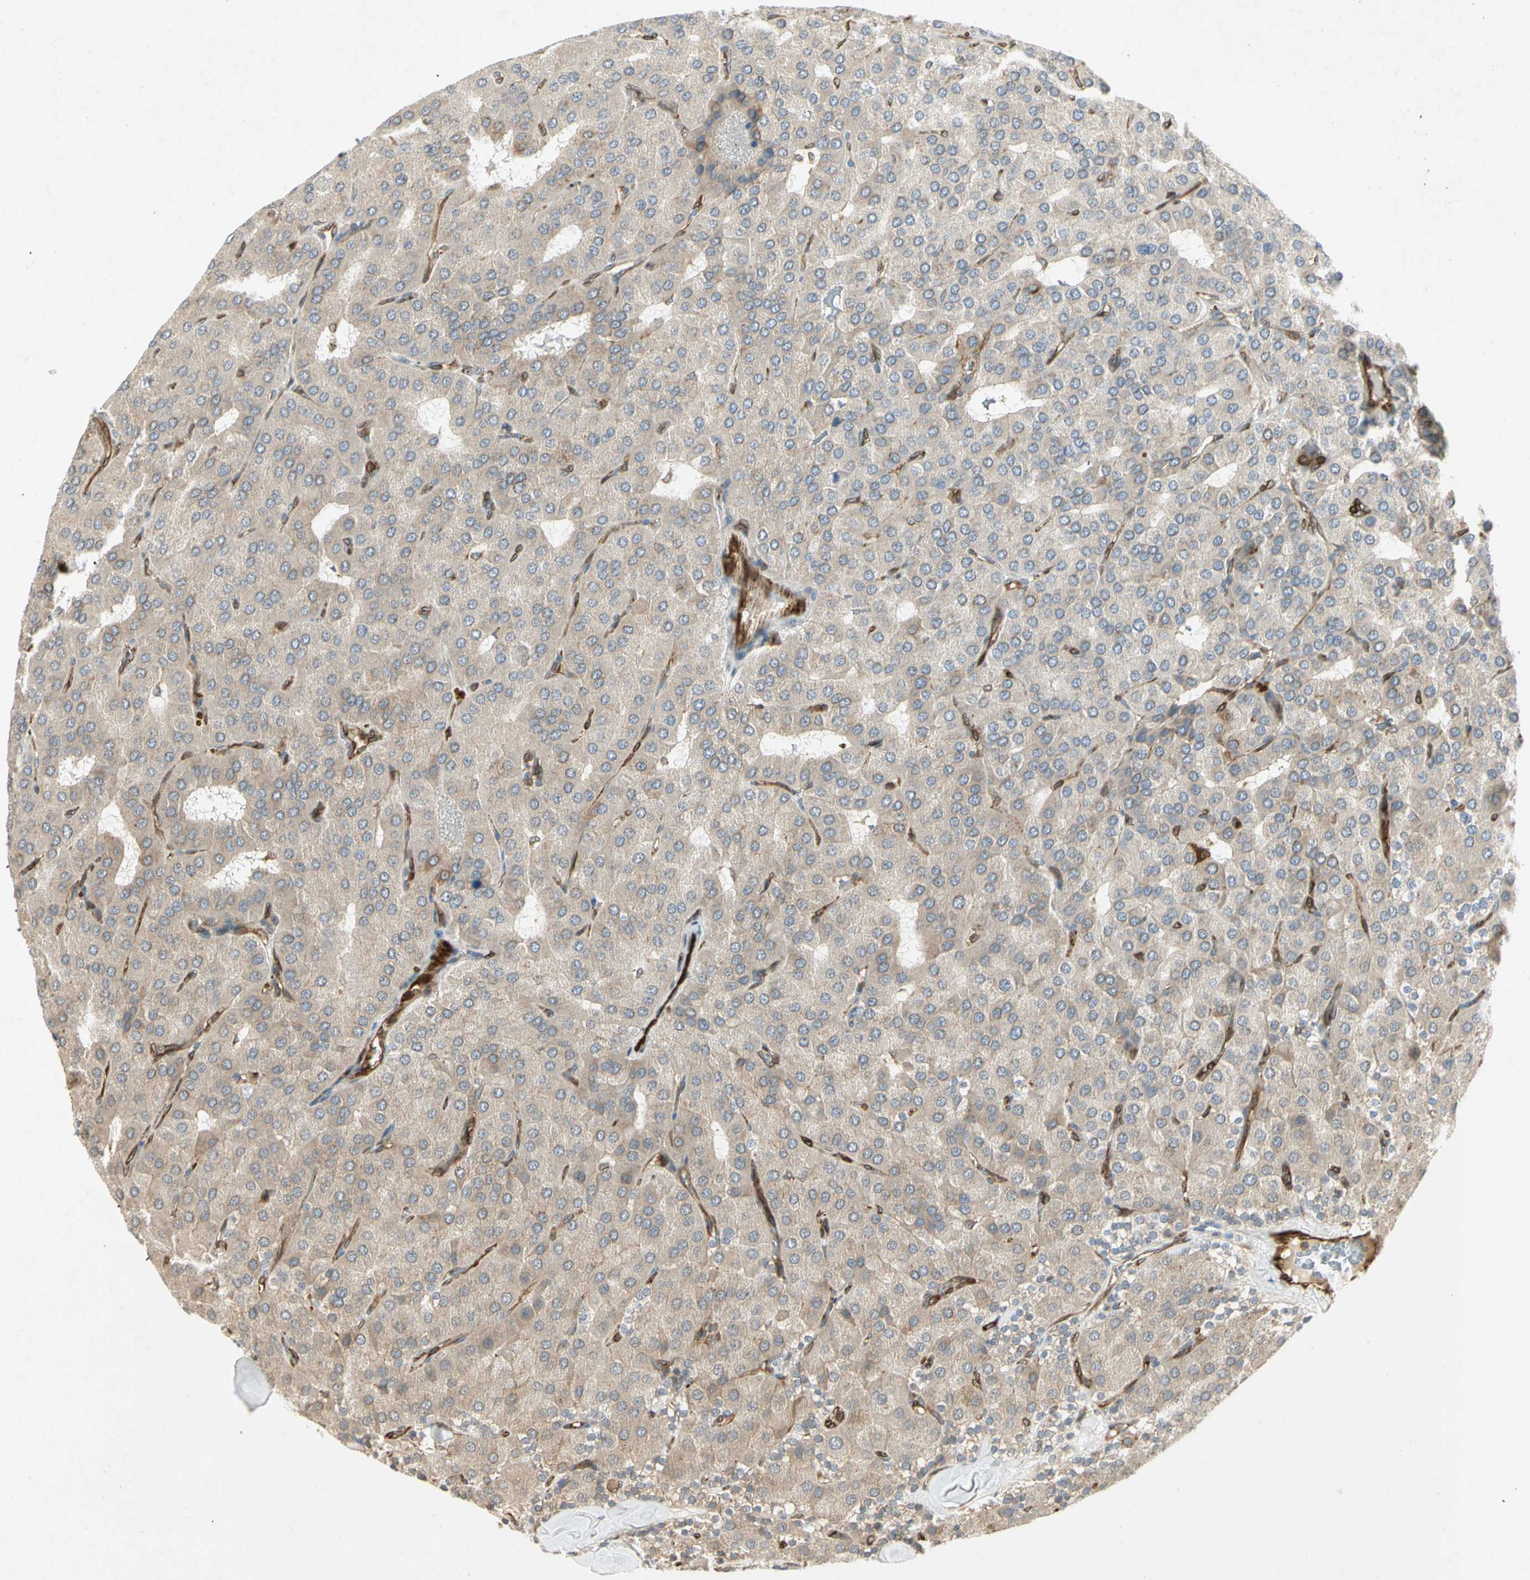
{"staining": {"intensity": "weak", "quantity": ">75%", "location": "cytoplasmic/membranous"}, "tissue": "parathyroid gland", "cell_type": "Glandular cells", "image_type": "normal", "snomed": [{"axis": "morphology", "description": "Normal tissue, NOS"}, {"axis": "morphology", "description": "Adenoma, NOS"}, {"axis": "topography", "description": "Parathyroid gland"}], "caption": "Protein expression by immunohistochemistry (IHC) exhibits weak cytoplasmic/membranous positivity in about >75% of glandular cells in unremarkable parathyroid gland.", "gene": "TAPBP", "patient": {"sex": "female", "age": 86}}